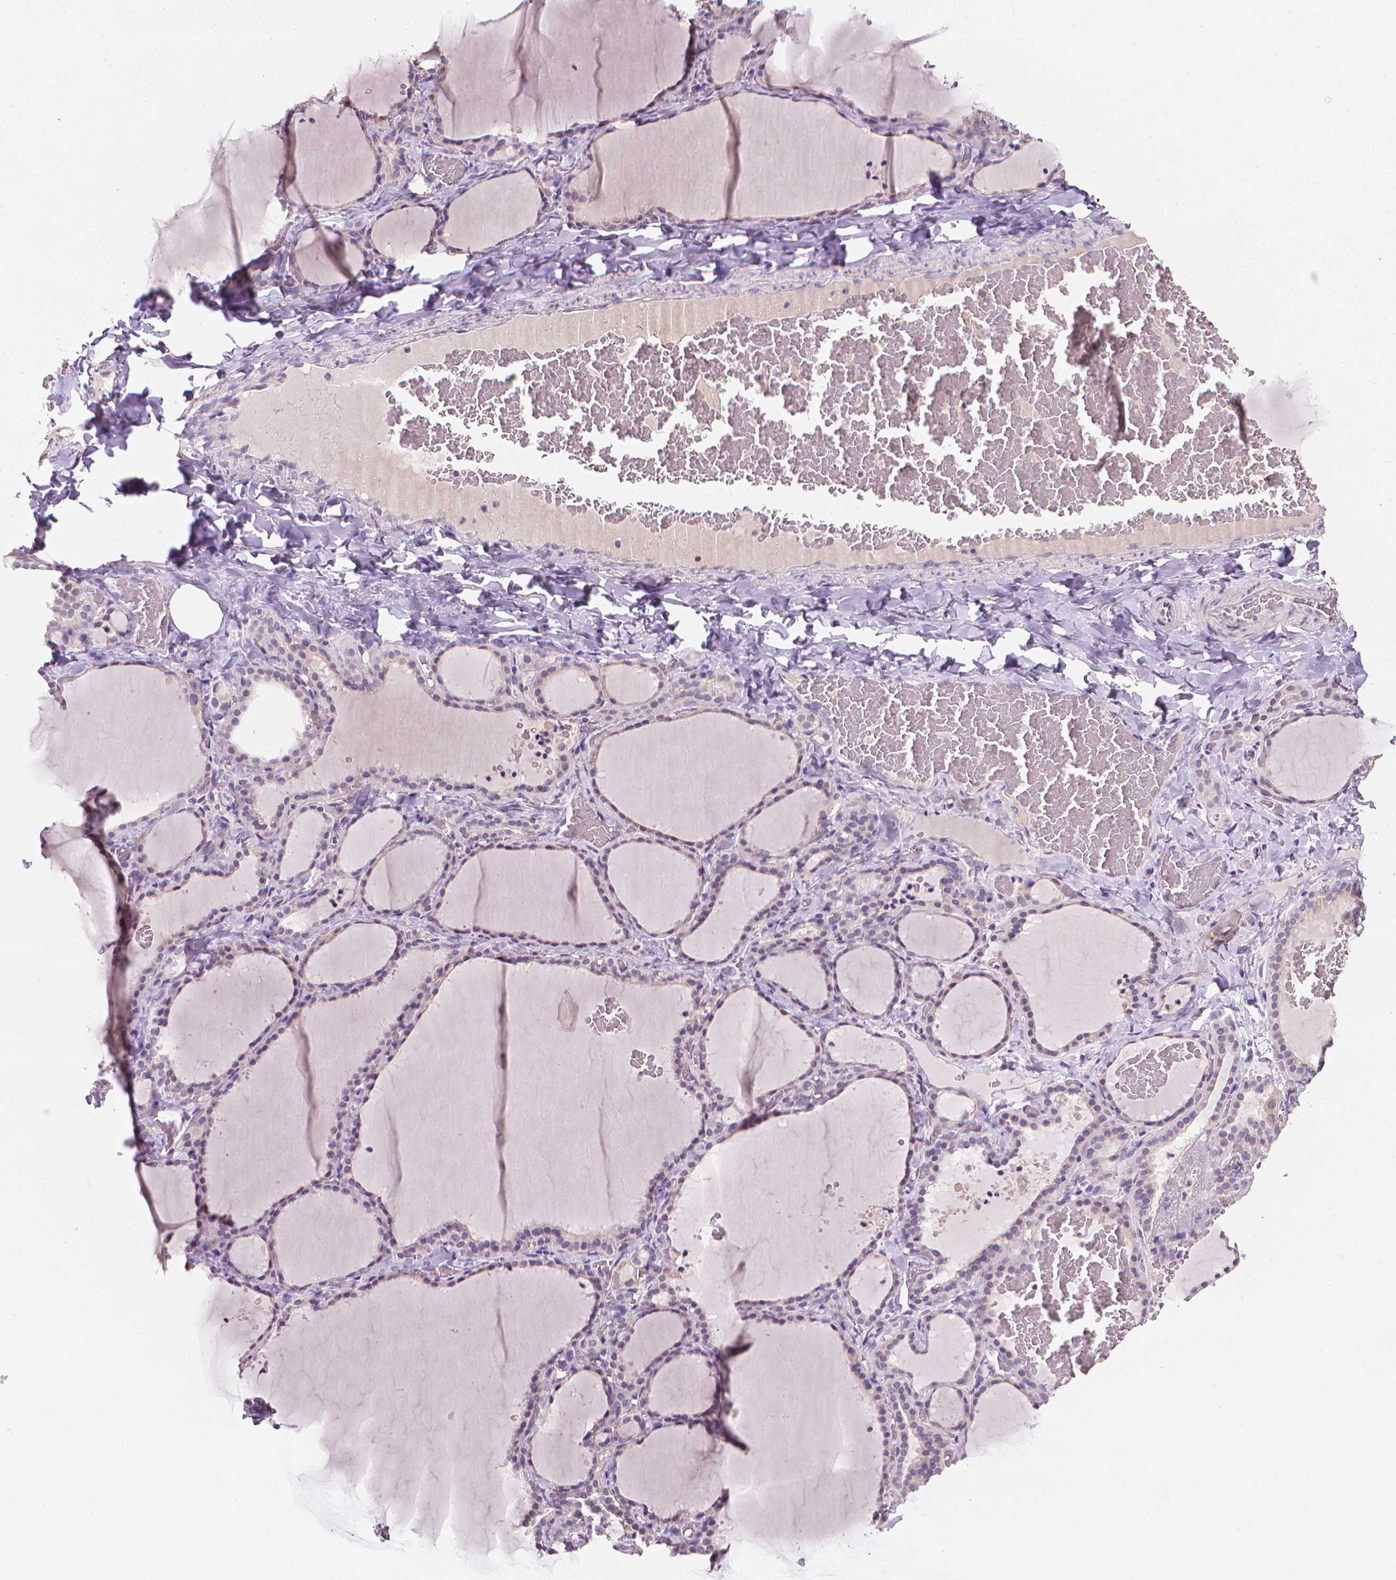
{"staining": {"intensity": "negative", "quantity": "none", "location": "none"}, "tissue": "thyroid gland", "cell_type": "Glandular cells", "image_type": "normal", "snomed": [{"axis": "morphology", "description": "Normal tissue, NOS"}, {"axis": "topography", "description": "Thyroid gland"}], "caption": "DAB immunohistochemical staining of benign human thyroid gland shows no significant positivity in glandular cells. The staining is performed using DAB brown chromogen with nuclei counter-stained in using hematoxylin.", "gene": "FASN", "patient": {"sex": "female", "age": 22}}